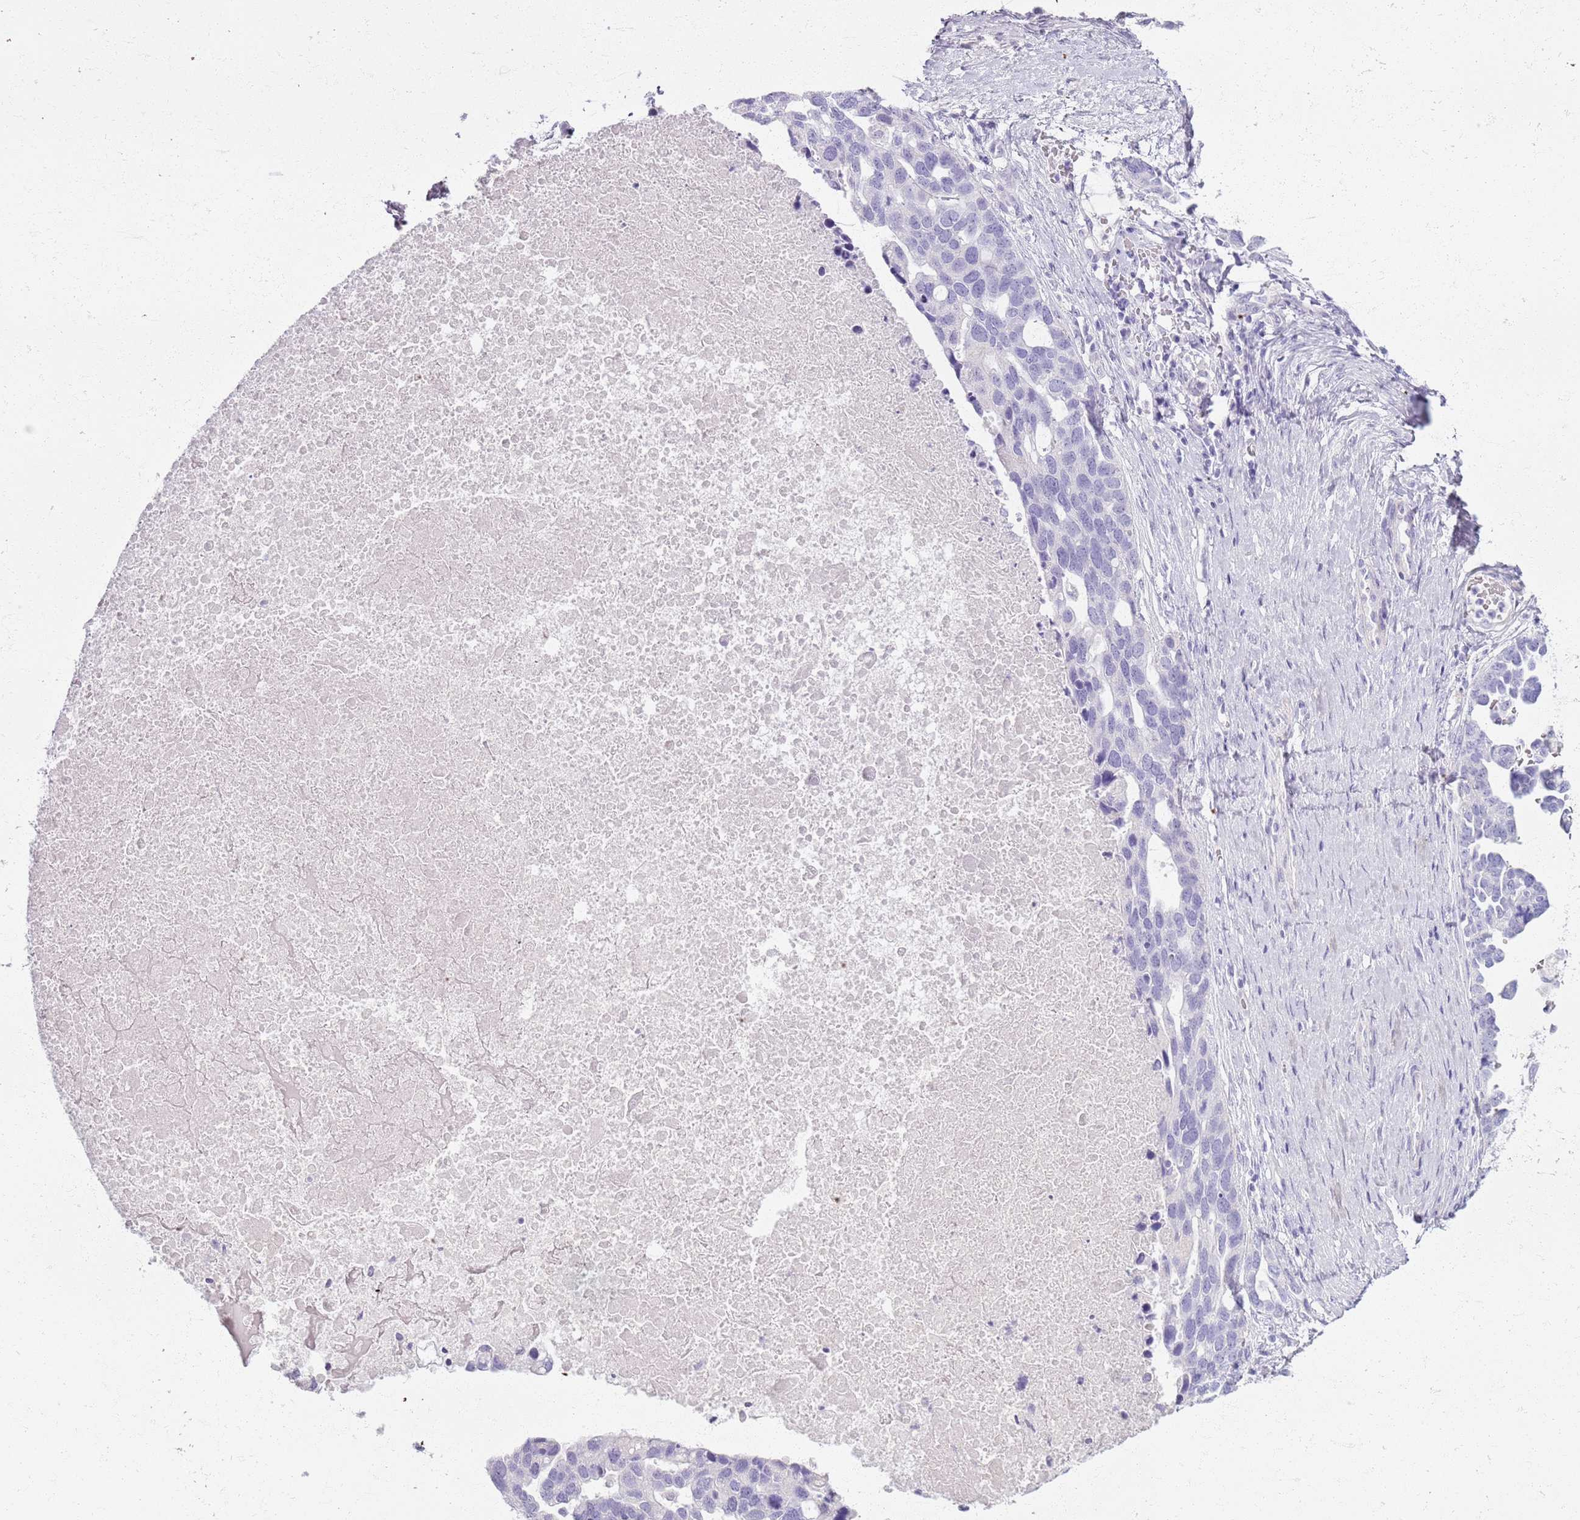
{"staining": {"intensity": "negative", "quantity": "none", "location": "none"}, "tissue": "ovarian cancer", "cell_type": "Tumor cells", "image_type": "cancer", "snomed": [{"axis": "morphology", "description": "Cystadenocarcinoma, serous, NOS"}, {"axis": "topography", "description": "Ovary"}], "caption": "Ovarian serous cystadenocarcinoma was stained to show a protein in brown. There is no significant staining in tumor cells.", "gene": "CSRP3", "patient": {"sex": "female", "age": 54}}